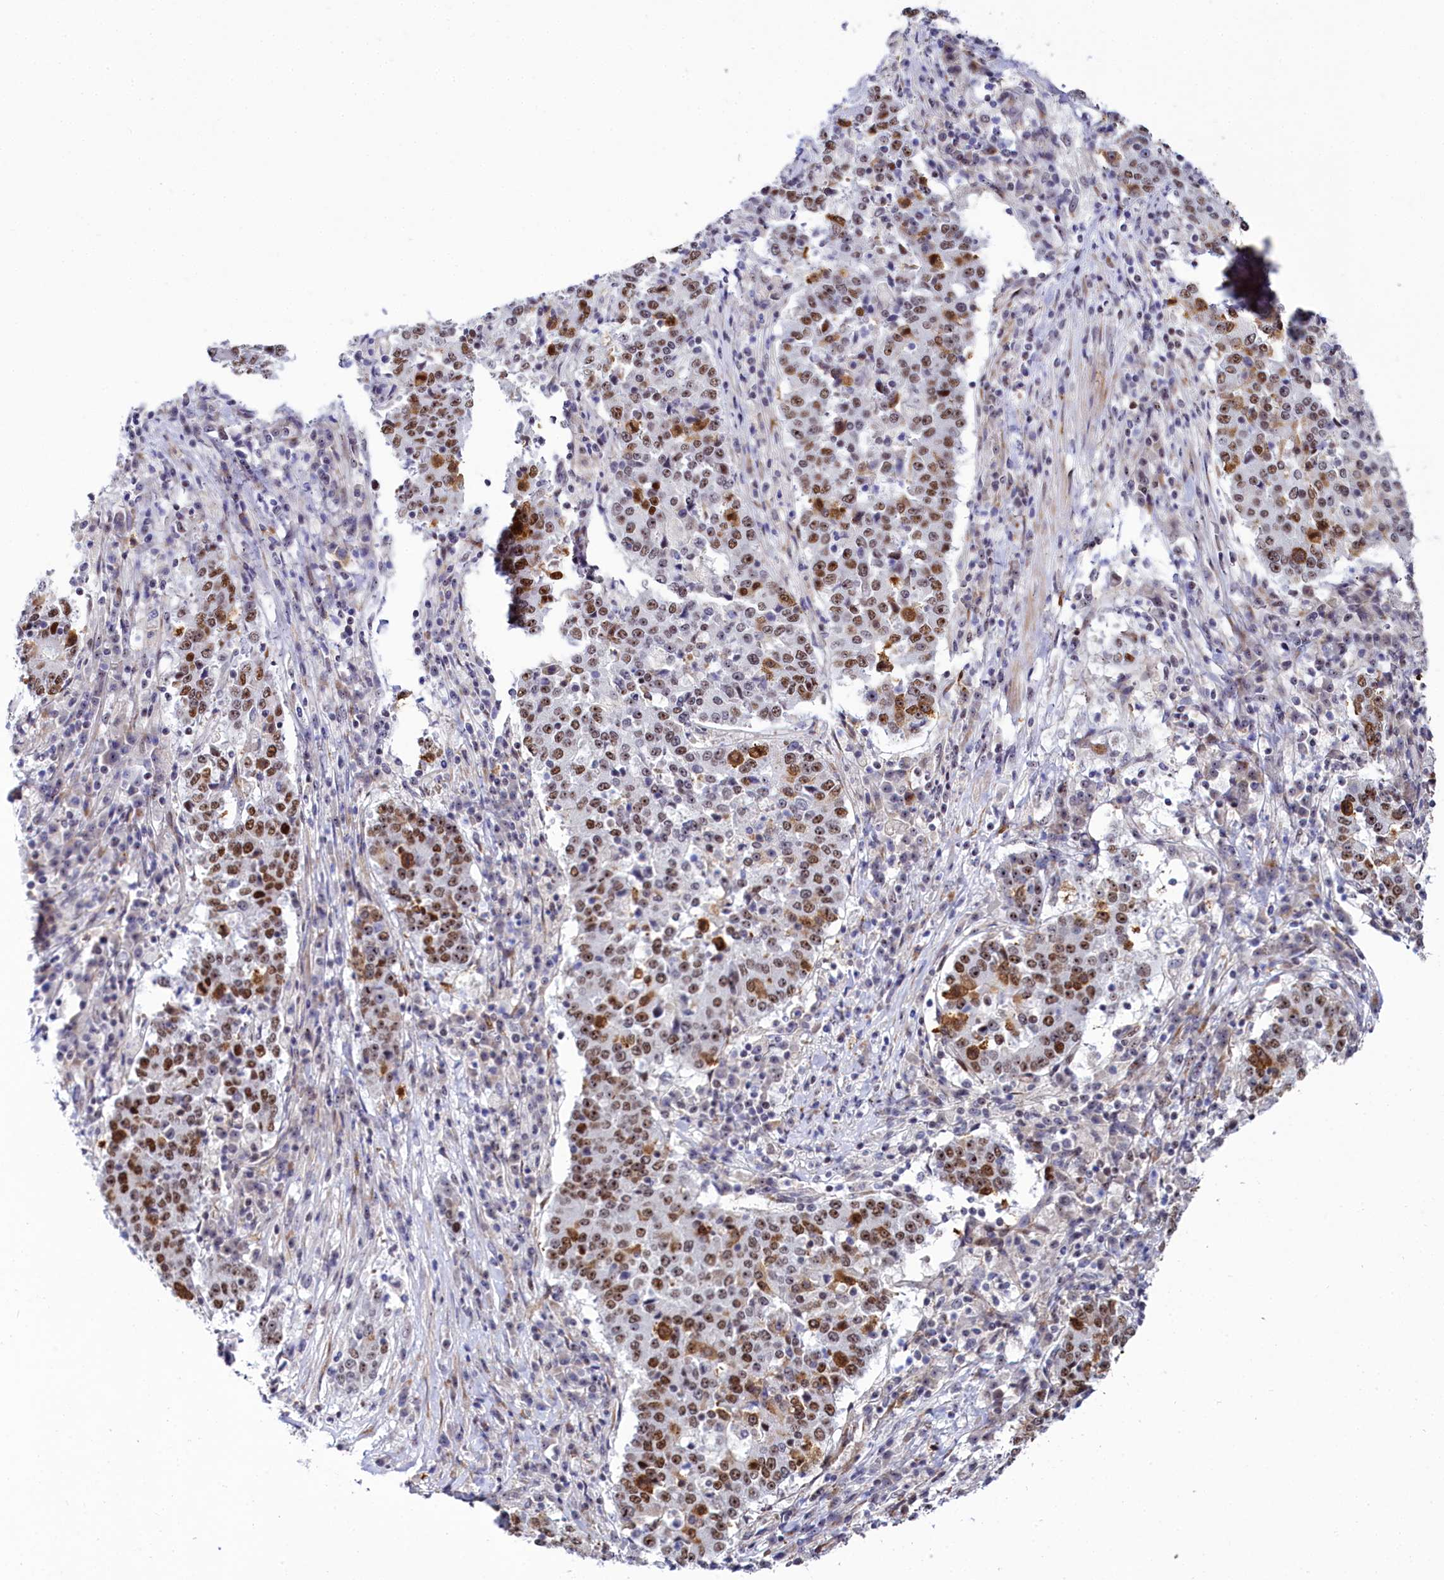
{"staining": {"intensity": "moderate", "quantity": ">75%", "location": "nuclear"}, "tissue": "stomach cancer", "cell_type": "Tumor cells", "image_type": "cancer", "snomed": [{"axis": "morphology", "description": "Adenocarcinoma, NOS"}, {"axis": "topography", "description": "Stomach"}], "caption": "DAB (3,3'-diaminobenzidine) immunohistochemical staining of human adenocarcinoma (stomach) exhibits moderate nuclear protein positivity in approximately >75% of tumor cells.", "gene": "TCOF1", "patient": {"sex": "male", "age": 59}}